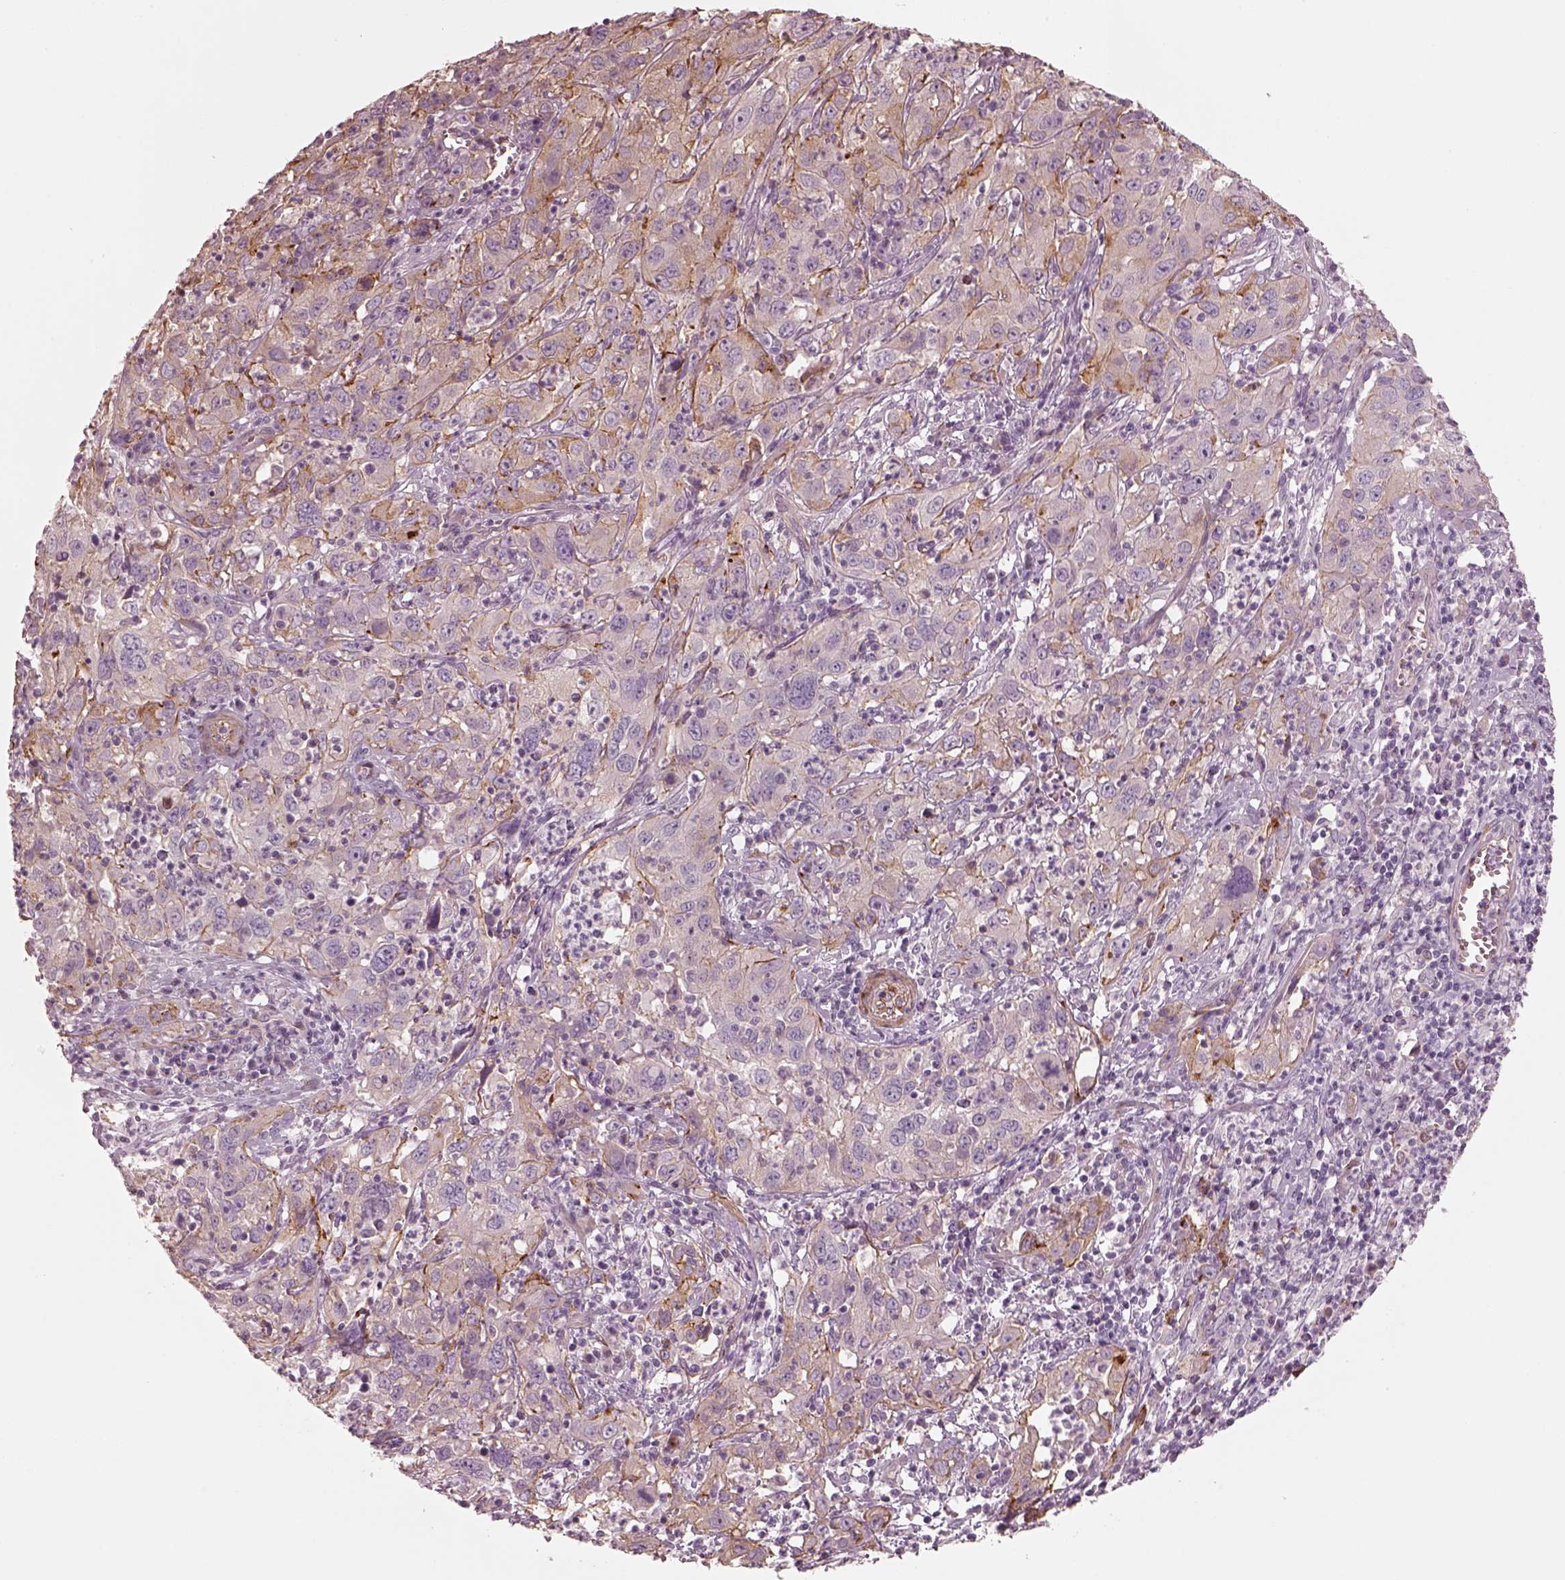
{"staining": {"intensity": "weak", "quantity": "25%-75%", "location": "cytoplasmic/membranous"}, "tissue": "cervical cancer", "cell_type": "Tumor cells", "image_type": "cancer", "snomed": [{"axis": "morphology", "description": "Squamous cell carcinoma, NOS"}, {"axis": "topography", "description": "Cervix"}], "caption": "Human cervical cancer (squamous cell carcinoma) stained for a protein (brown) demonstrates weak cytoplasmic/membranous positive staining in approximately 25%-75% of tumor cells.", "gene": "CRYM", "patient": {"sex": "female", "age": 32}}